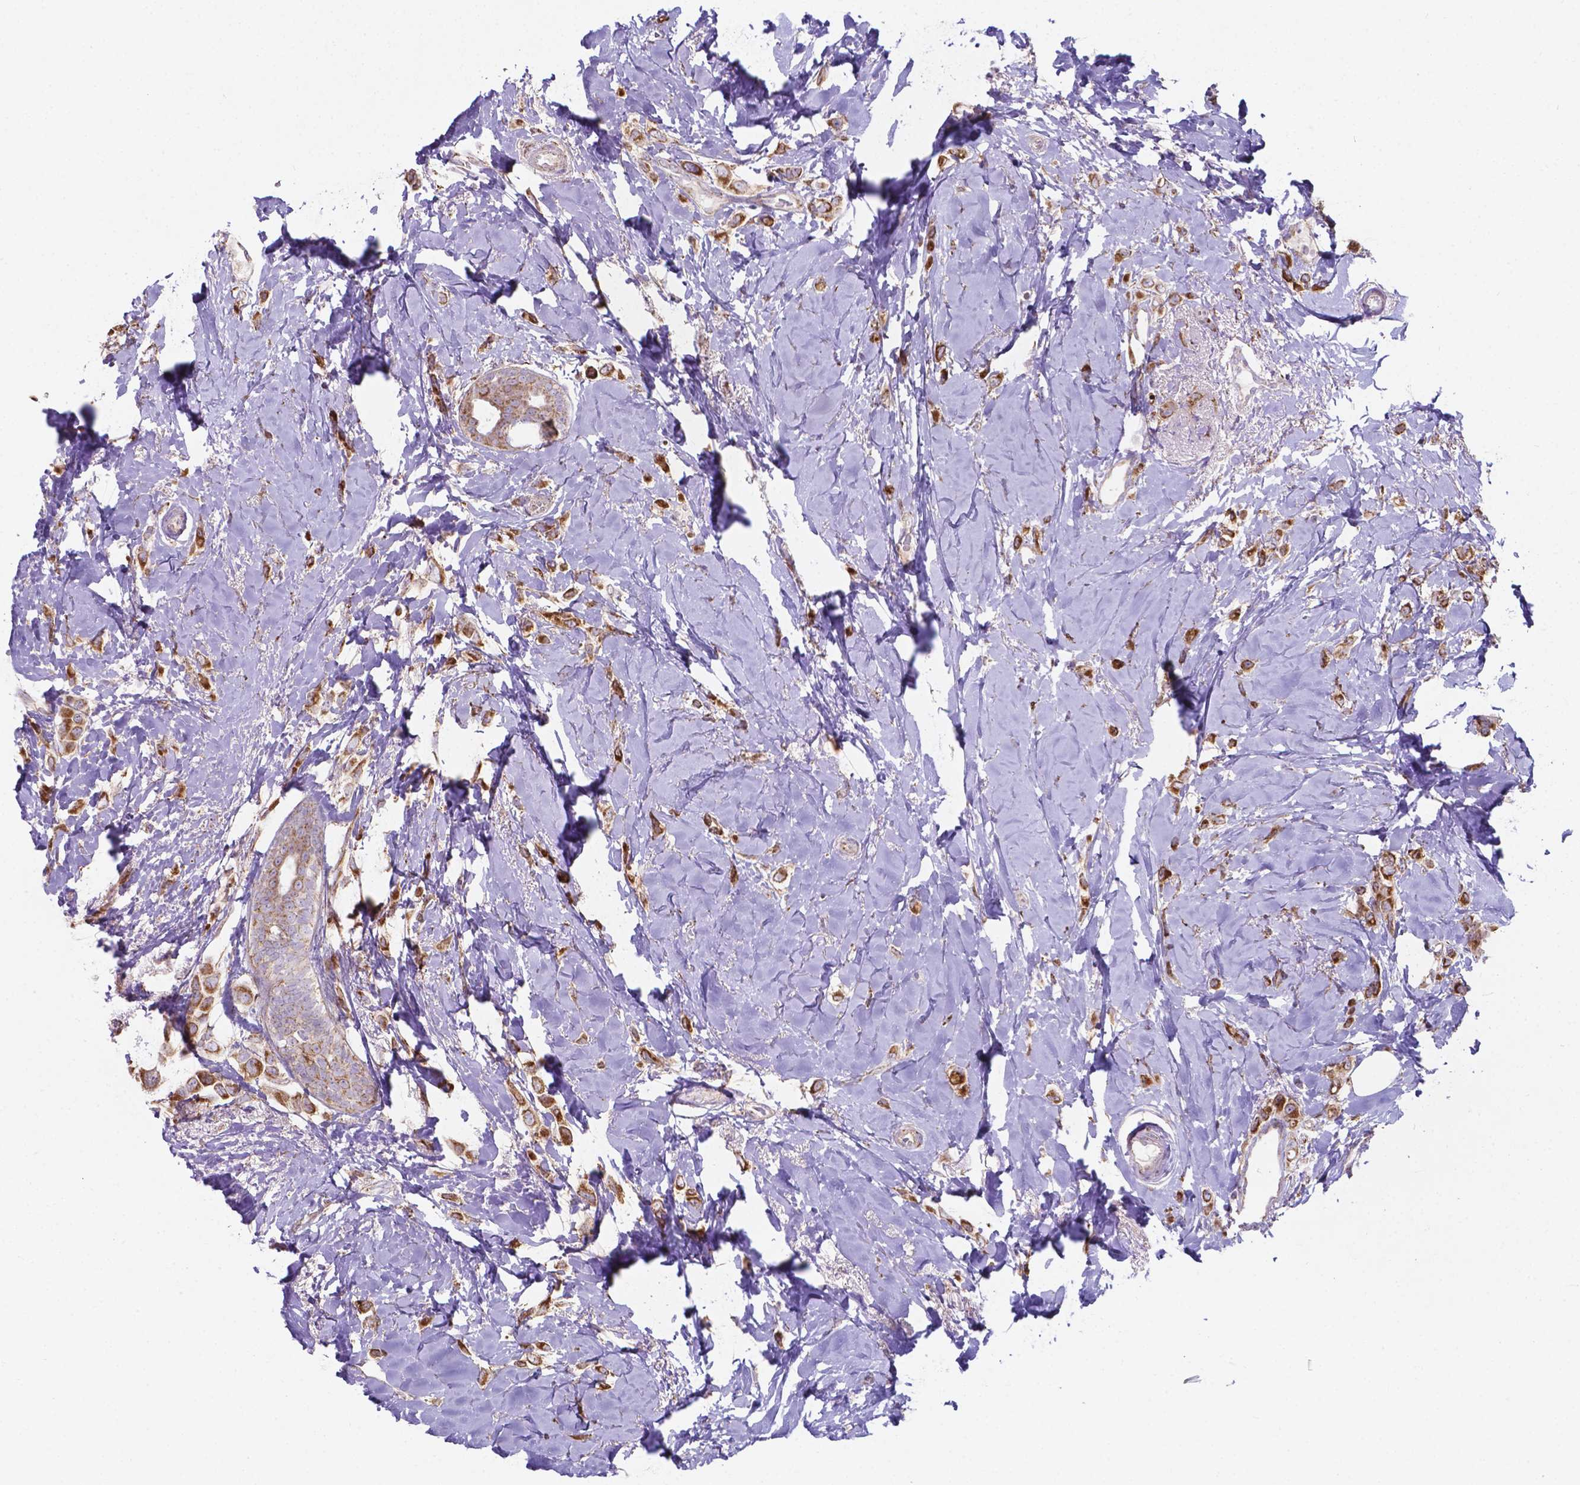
{"staining": {"intensity": "moderate", "quantity": ">75%", "location": "cytoplasmic/membranous"}, "tissue": "breast cancer", "cell_type": "Tumor cells", "image_type": "cancer", "snomed": [{"axis": "morphology", "description": "Lobular carcinoma"}, {"axis": "topography", "description": "Breast"}], "caption": "A micrograph of breast cancer stained for a protein shows moderate cytoplasmic/membranous brown staining in tumor cells.", "gene": "FAM114A1", "patient": {"sex": "female", "age": 66}}